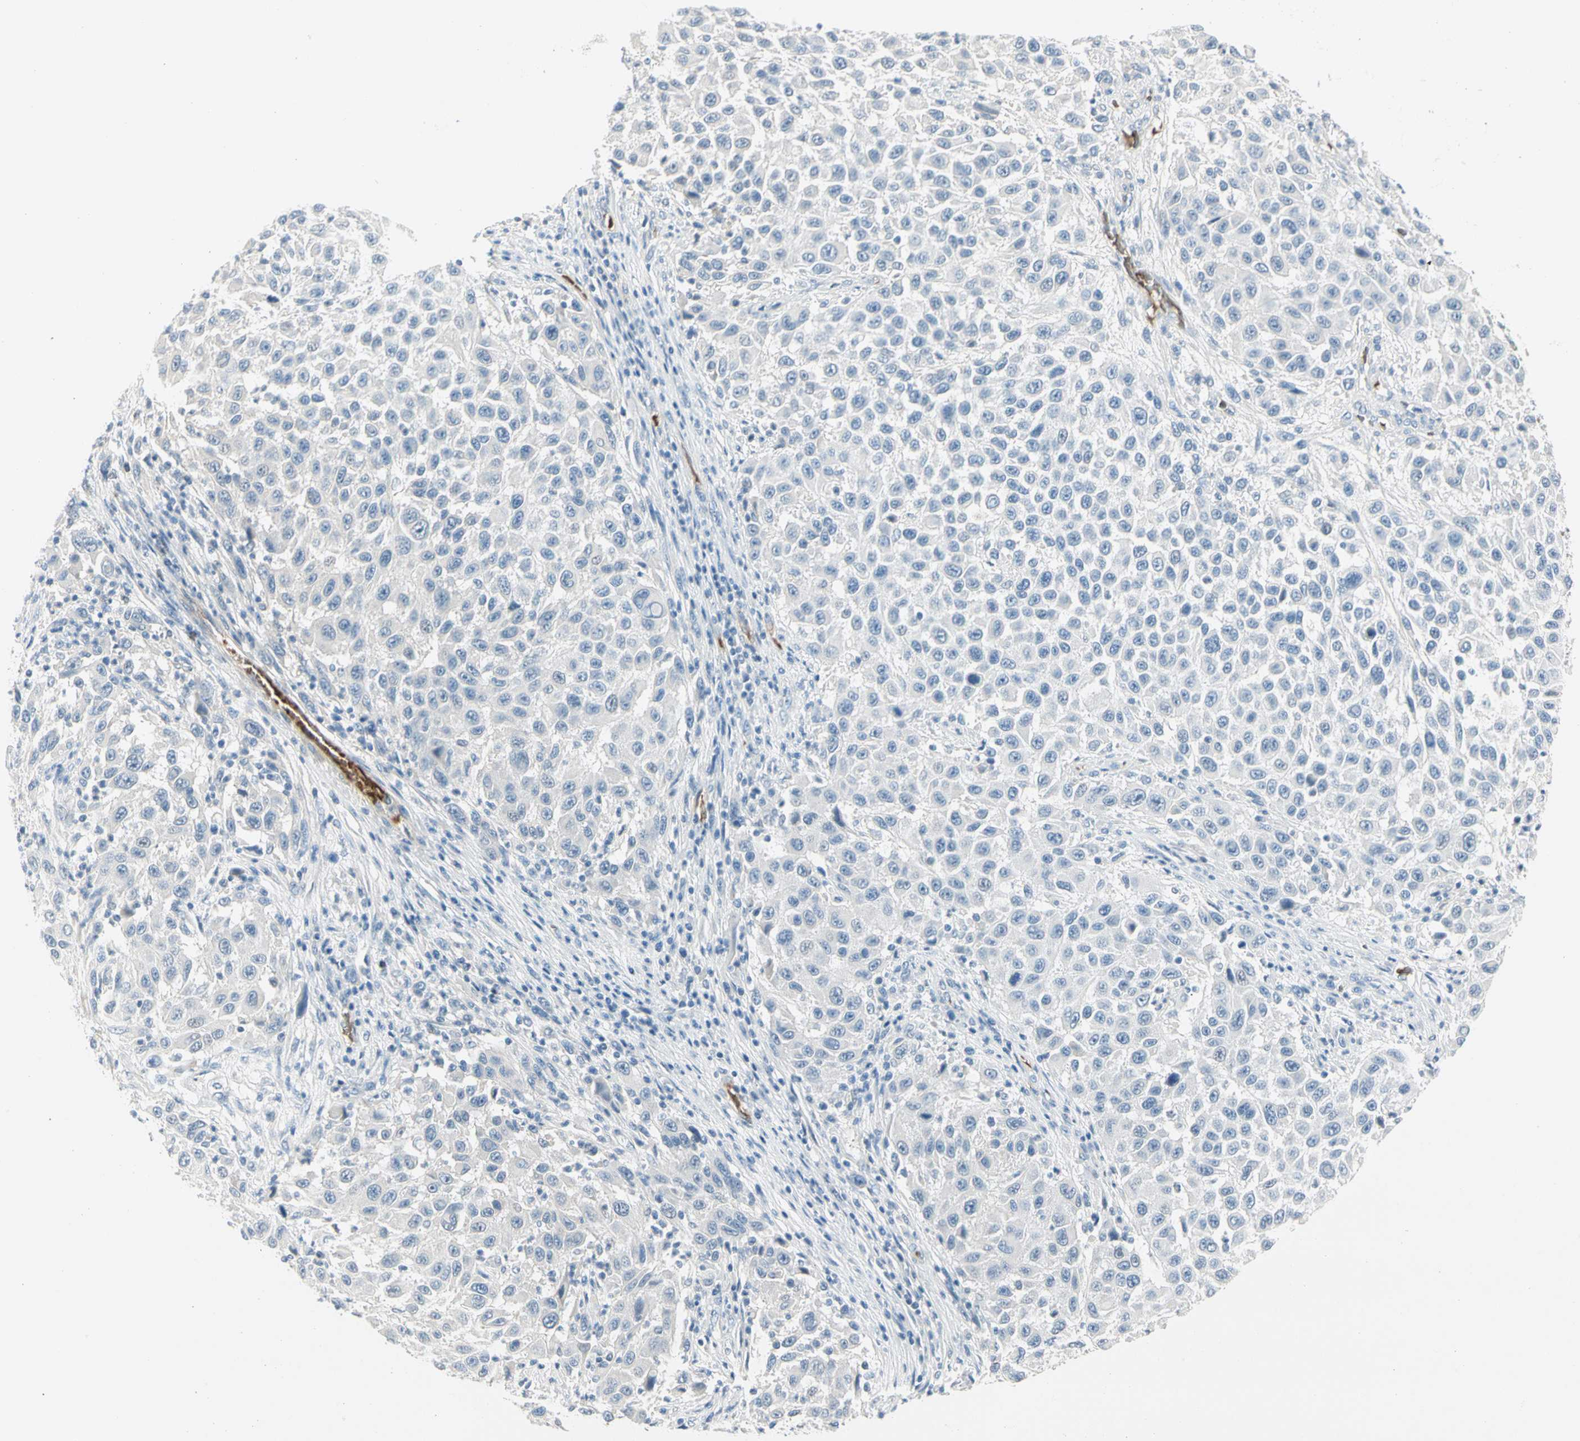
{"staining": {"intensity": "negative", "quantity": "none", "location": "none"}, "tissue": "melanoma", "cell_type": "Tumor cells", "image_type": "cancer", "snomed": [{"axis": "morphology", "description": "Malignant melanoma, Metastatic site"}, {"axis": "topography", "description": "Lymph node"}], "caption": "The immunohistochemistry (IHC) histopathology image has no significant staining in tumor cells of malignant melanoma (metastatic site) tissue. (DAB (3,3'-diaminobenzidine) IHC with hematoxylin counter stain).", "gene": "CA1", "patient": {"sex": "male", "age": 61}}